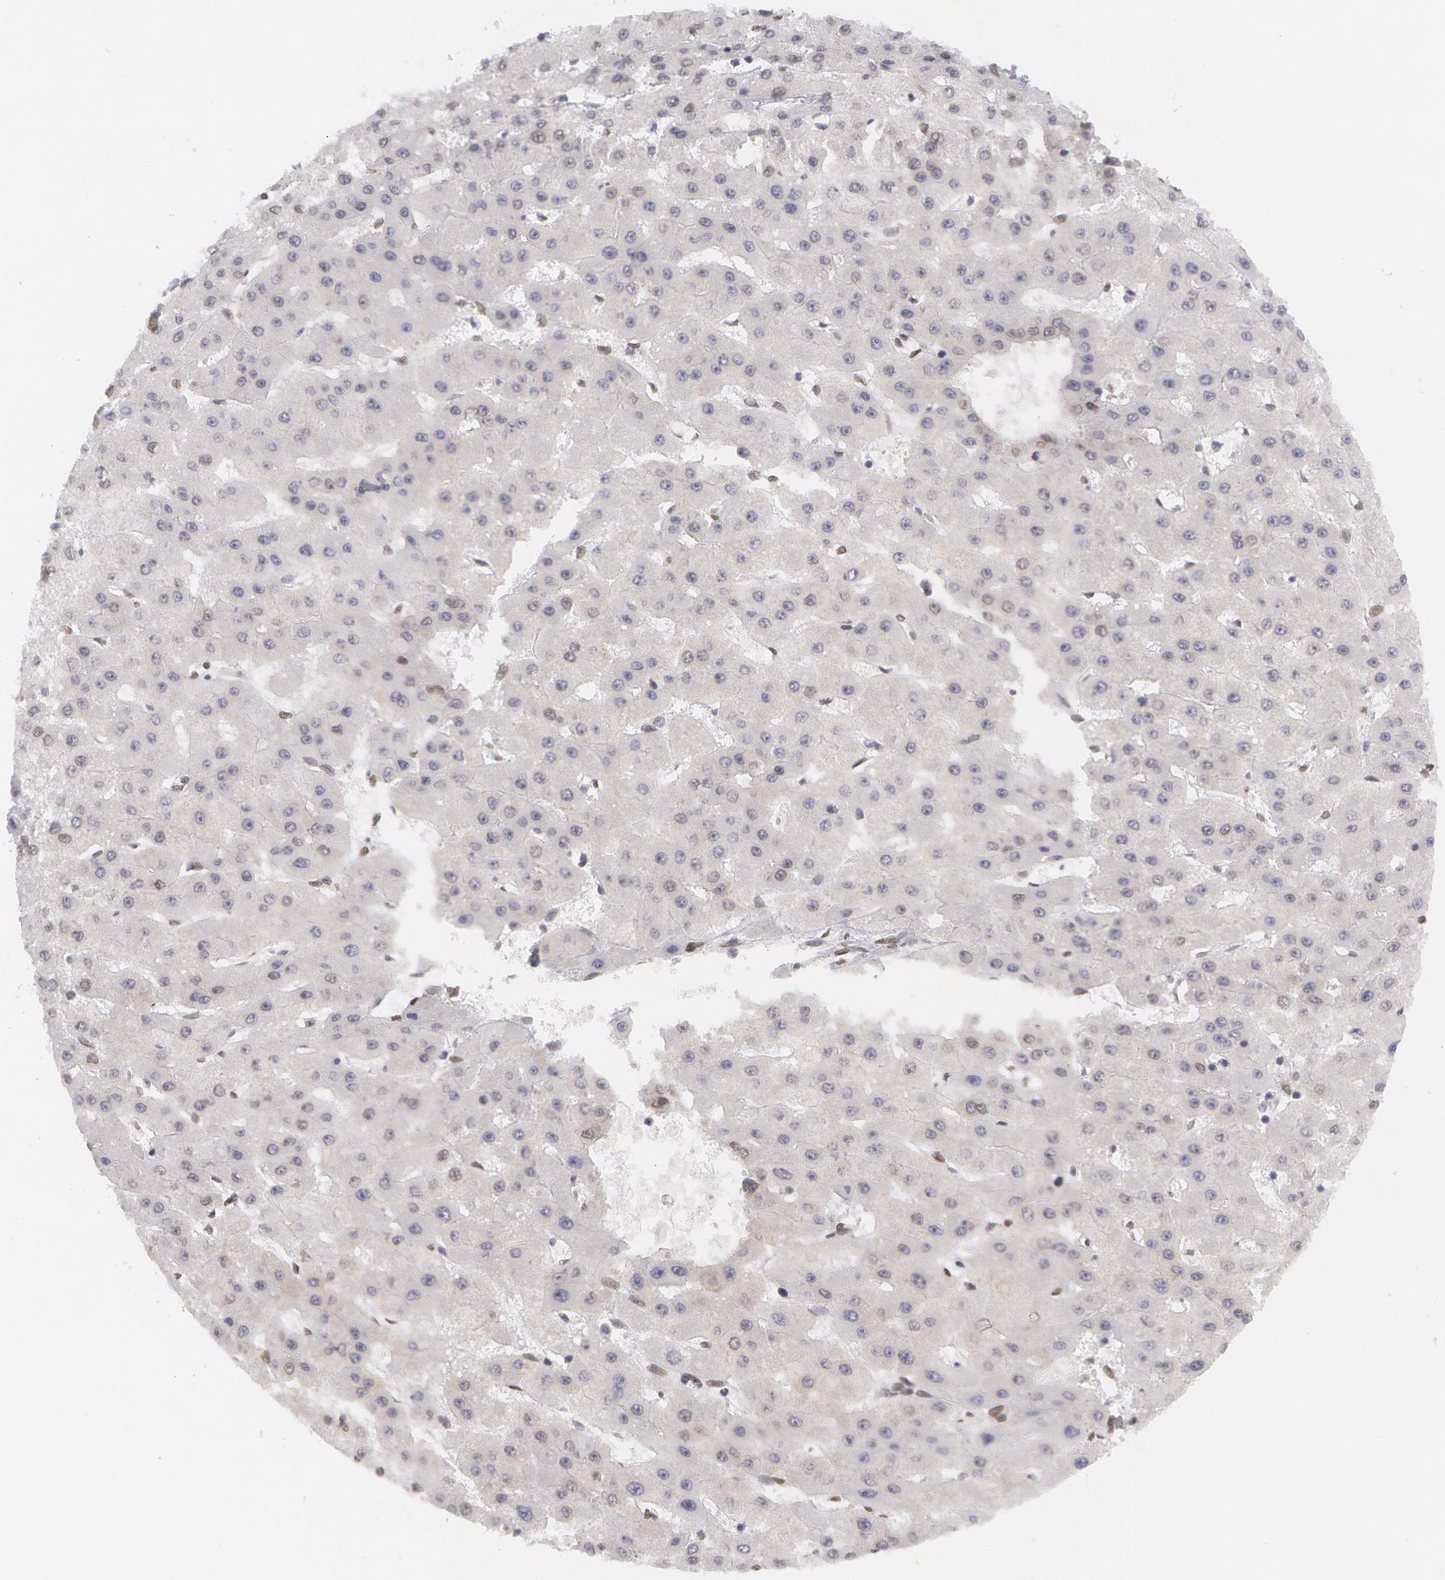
{"staining": {"intensity": "negative", "quantity": "none", "location": "none"}, "tissue": "liver cancer", "cell_type": "Tumor cells", "image_type": "cancer", "snomed": [{"axis": "morphology", "description": "Carcinoma, Hepatocellular, NOS"}, {"axis": "topography", "description": "Liver"}], "caption": "This is an IHC micrograph of human liver cancer. There is no staining in tumor cells.", "gene": "EMD", "patient": {"sex": "female", "age": 52}}